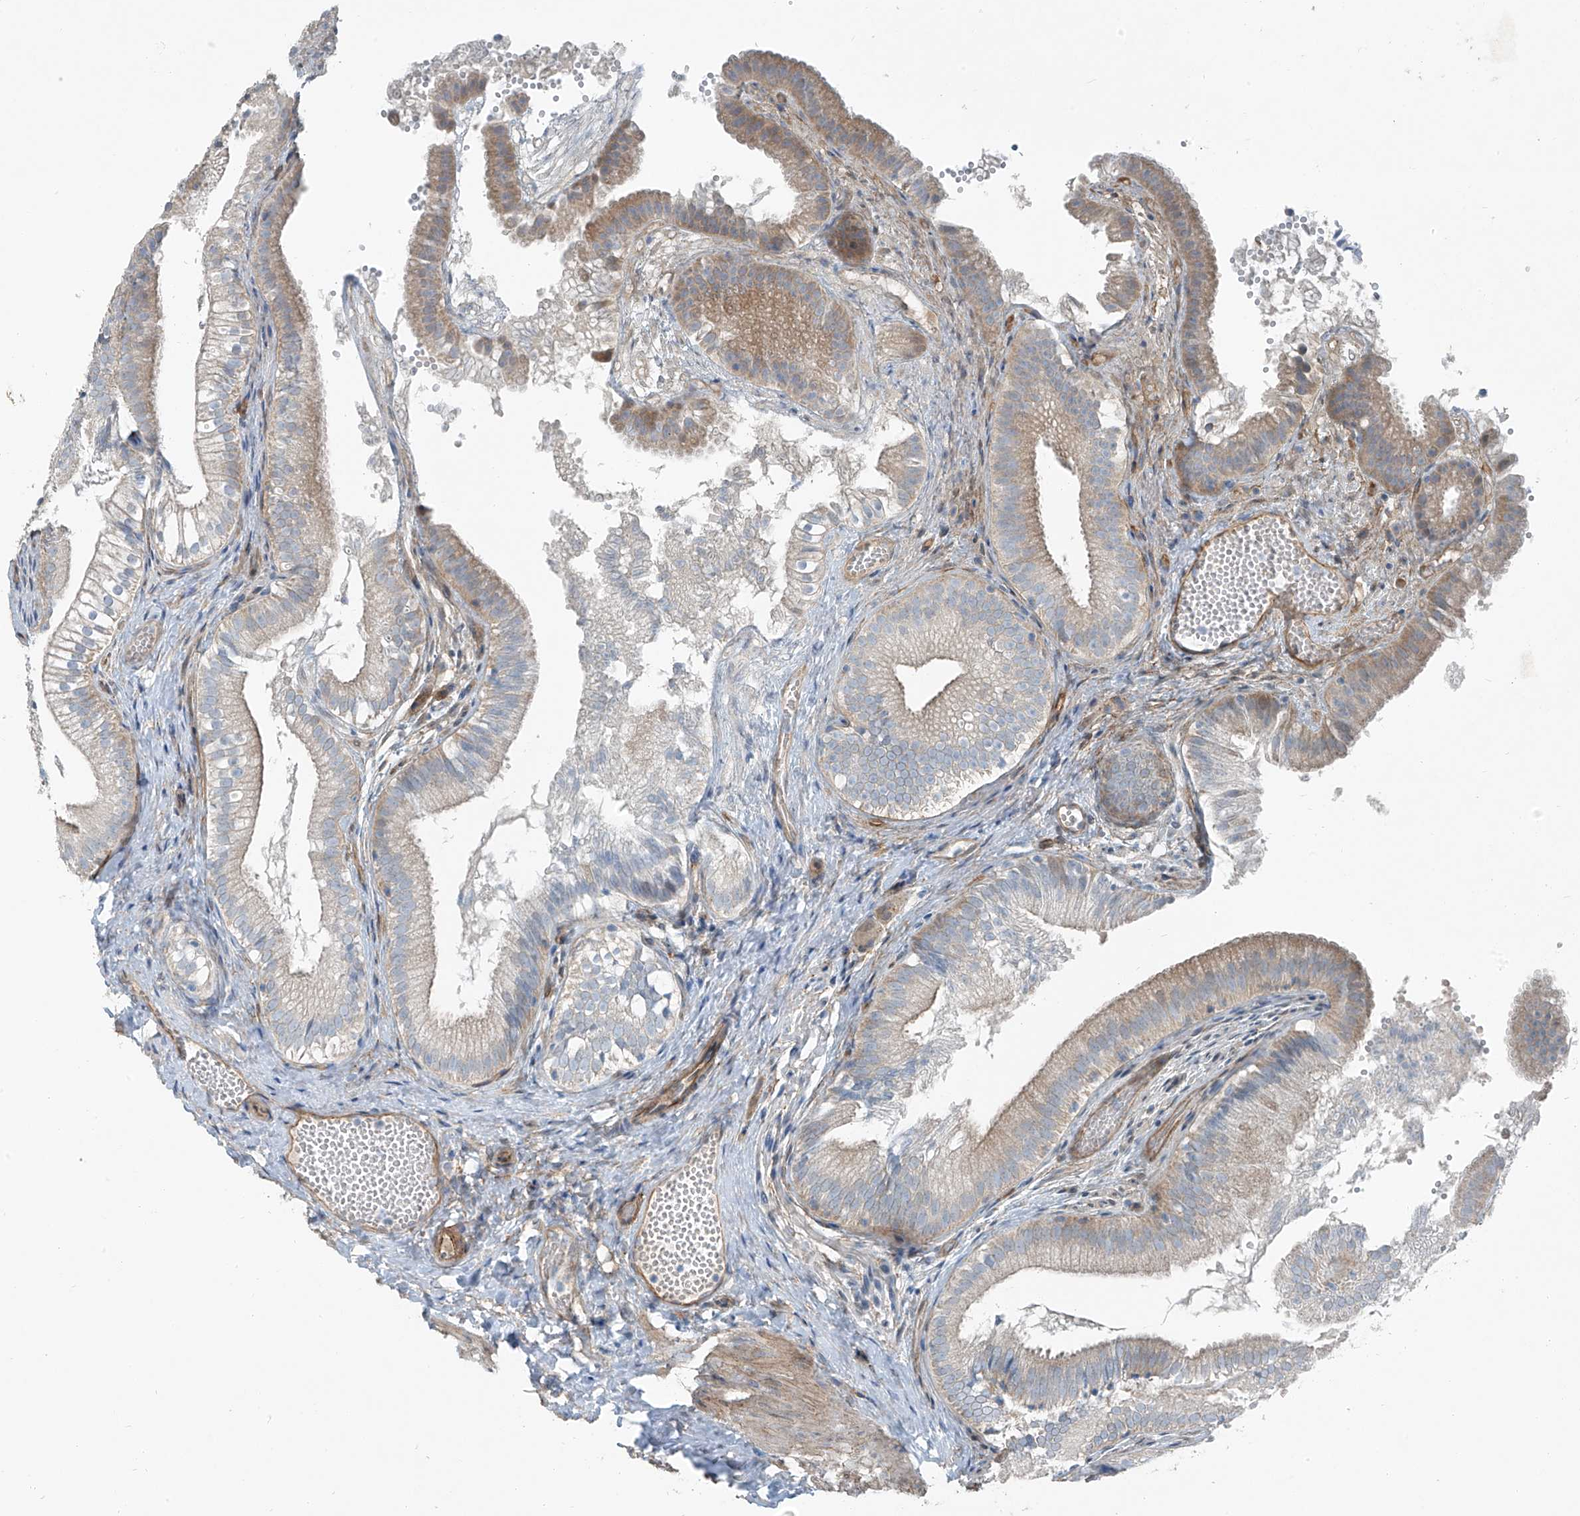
{"staining": {"intensity": "moderate", "quantity": "25%-75%", "location": "cytoplasmic/membranous"}, "tissue": "gallbladder", "cell_type": "Glandular cells", "image_type": "normal", "snomed": [{"axis": "morphology", "description": "Normal tissue, NOS"}, {"axis": "topography", "description": "Gallbladder"}], "caption": "Gallbladder stained with a brown dye shows moderate cytoplasmic/membranous positive expression in about 25%-75% of glandular cells.", "gene": "TNS2", "patient": {"sex": "female", "age": 30}}